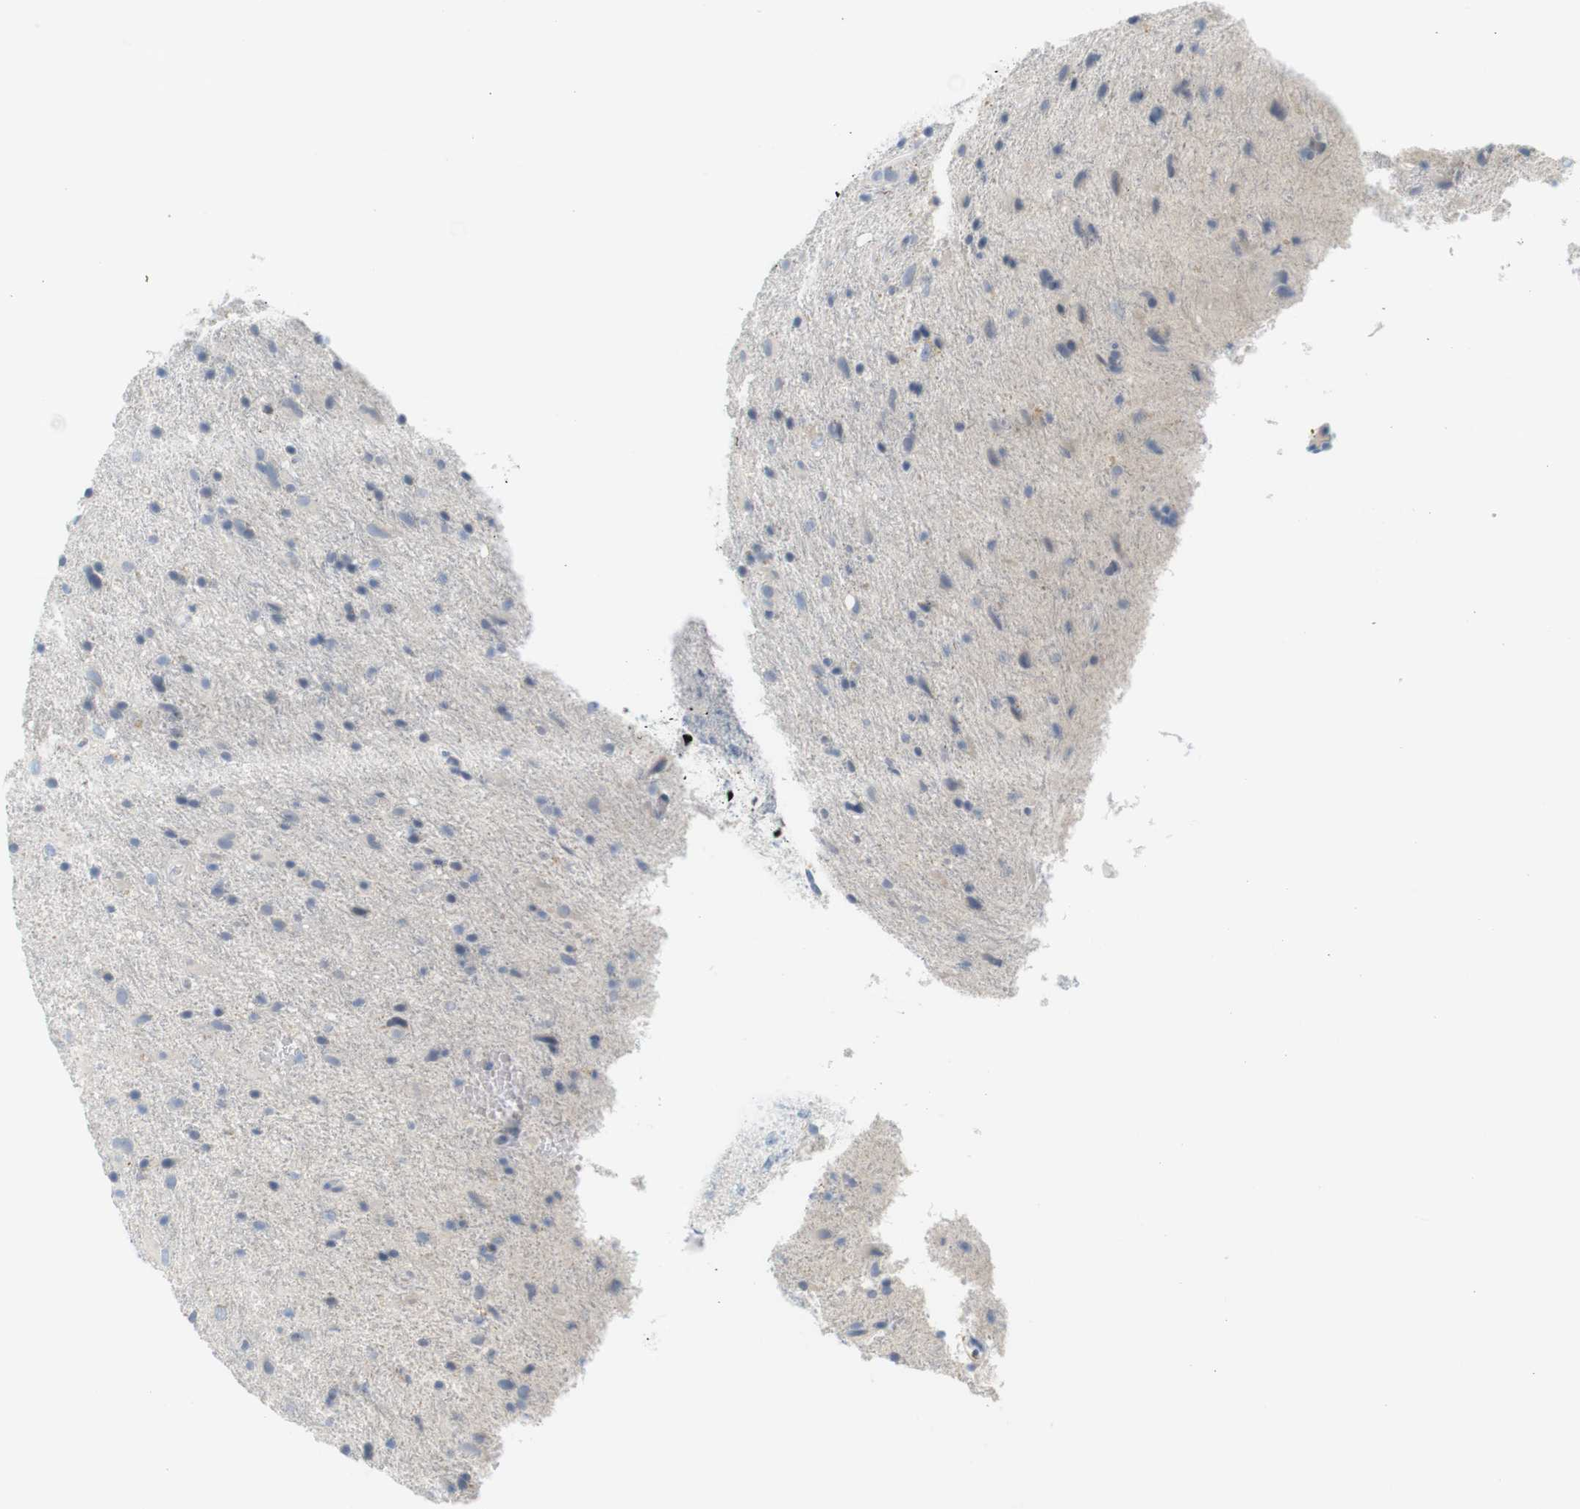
{"staining": {"intensity": "negative", "quantity": "none", "location": "none"}, "tissue": "glioma", "cell_type": "Tumor cells", "image_type": "cancer", "snomed": [{"axis": "morphology", "description": "Glioma, malignant, Low grade"}, {"axis": "topography", "description": "Brain"}], "caption": "The photomicrograph exhibits no staining of tumor cells in glioma.", "gene": "CREB3L2", "patient": {"sex": "male", "age": 77}}